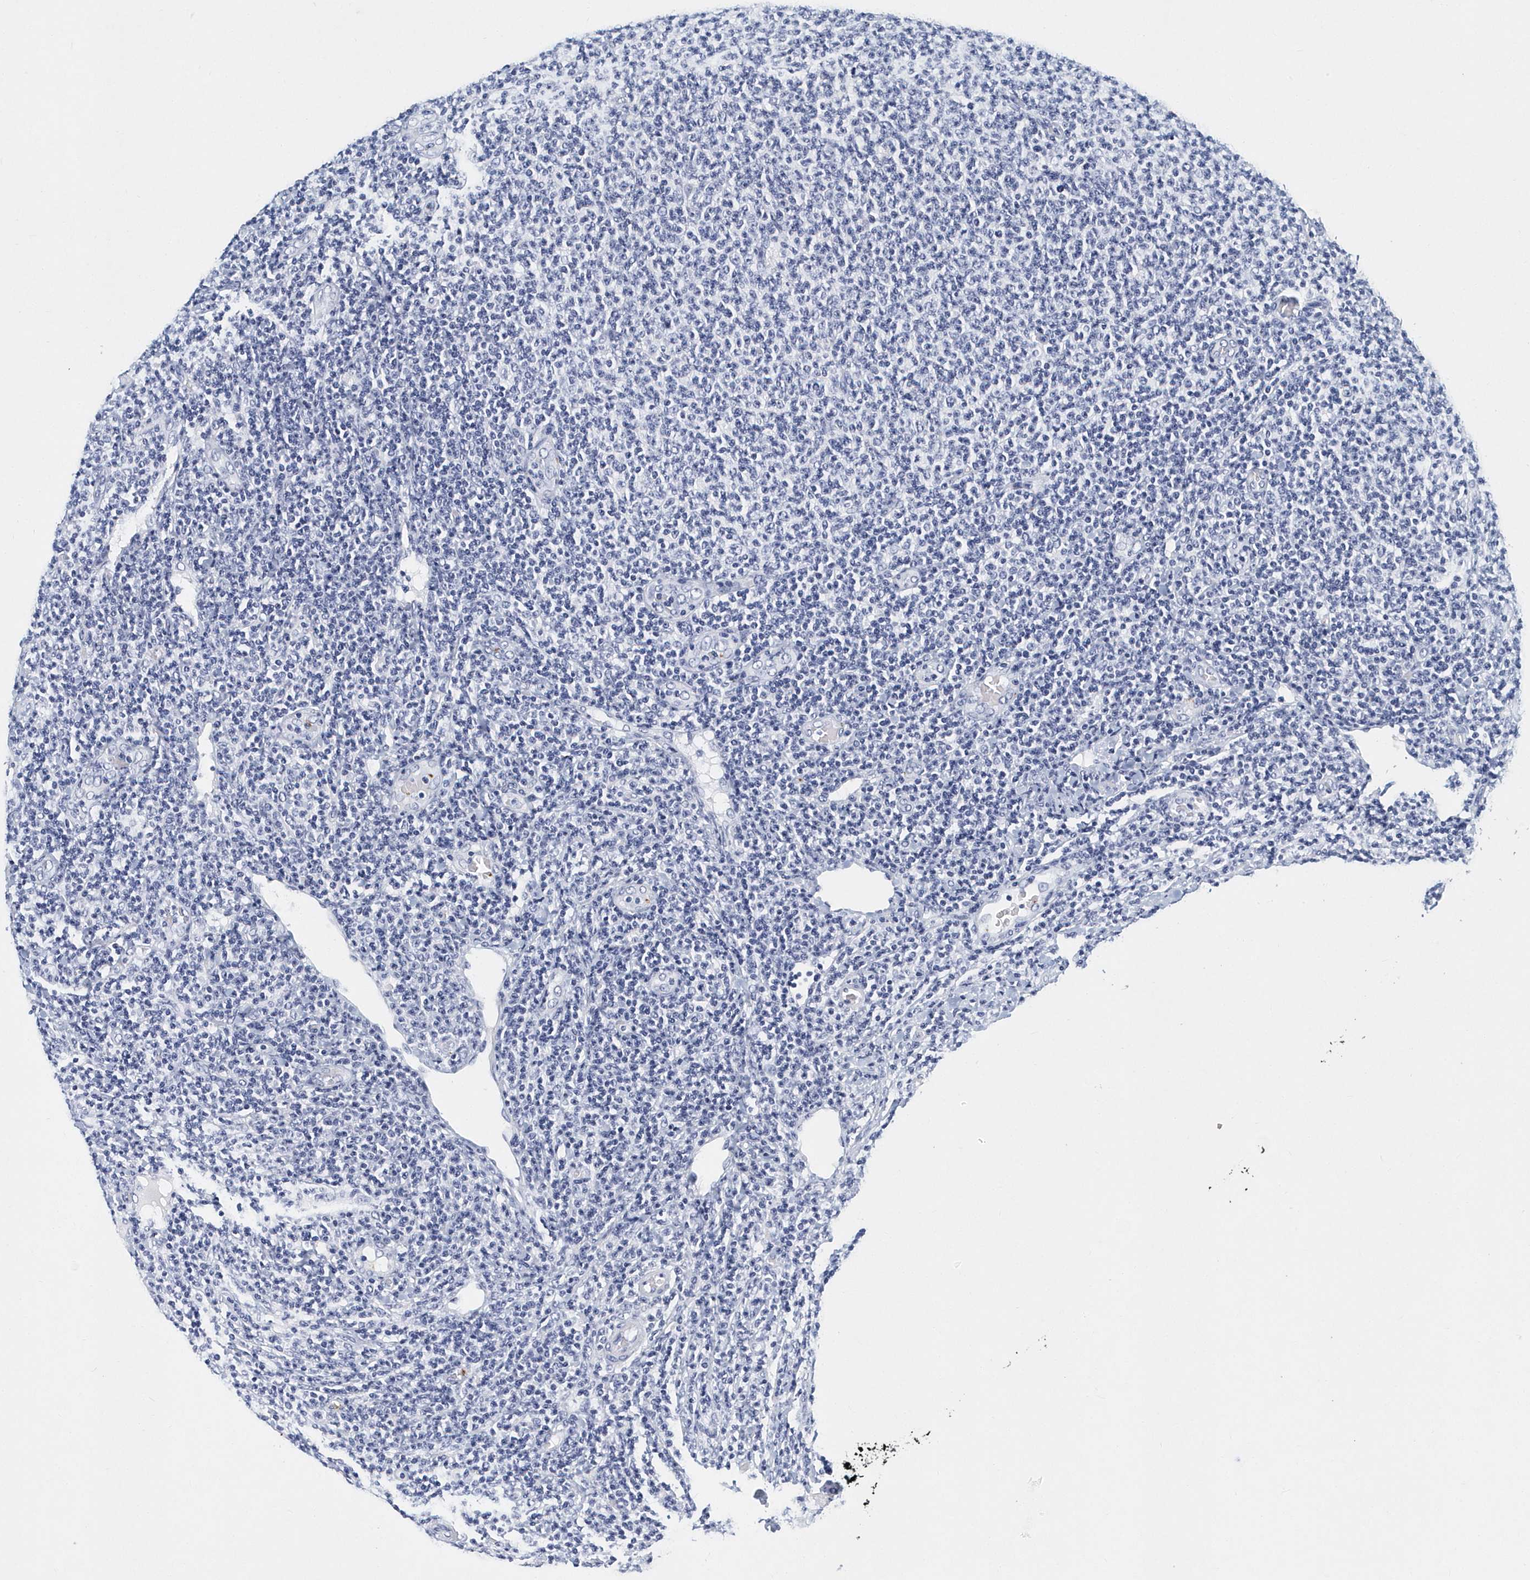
{"staining": {"intensity": "negative", "quantity": "none", "location": "none"}, "tissue": "lymphoma", "cell_type": "Tumor cells", "image_type": "cancer", "snomed": [{"axis": "morphology", "description": "Malignant lymphoma, non-Hodgkin's type, Low grade"}, {"axis": "topography", "description": "Lymph node"}], "caption": "A histopathology image of lymphoma stained for a protein displays no brown staining in tumor cells.", "gene": "ITGA2B", "patient": {"sex": "male", "age": 66}}